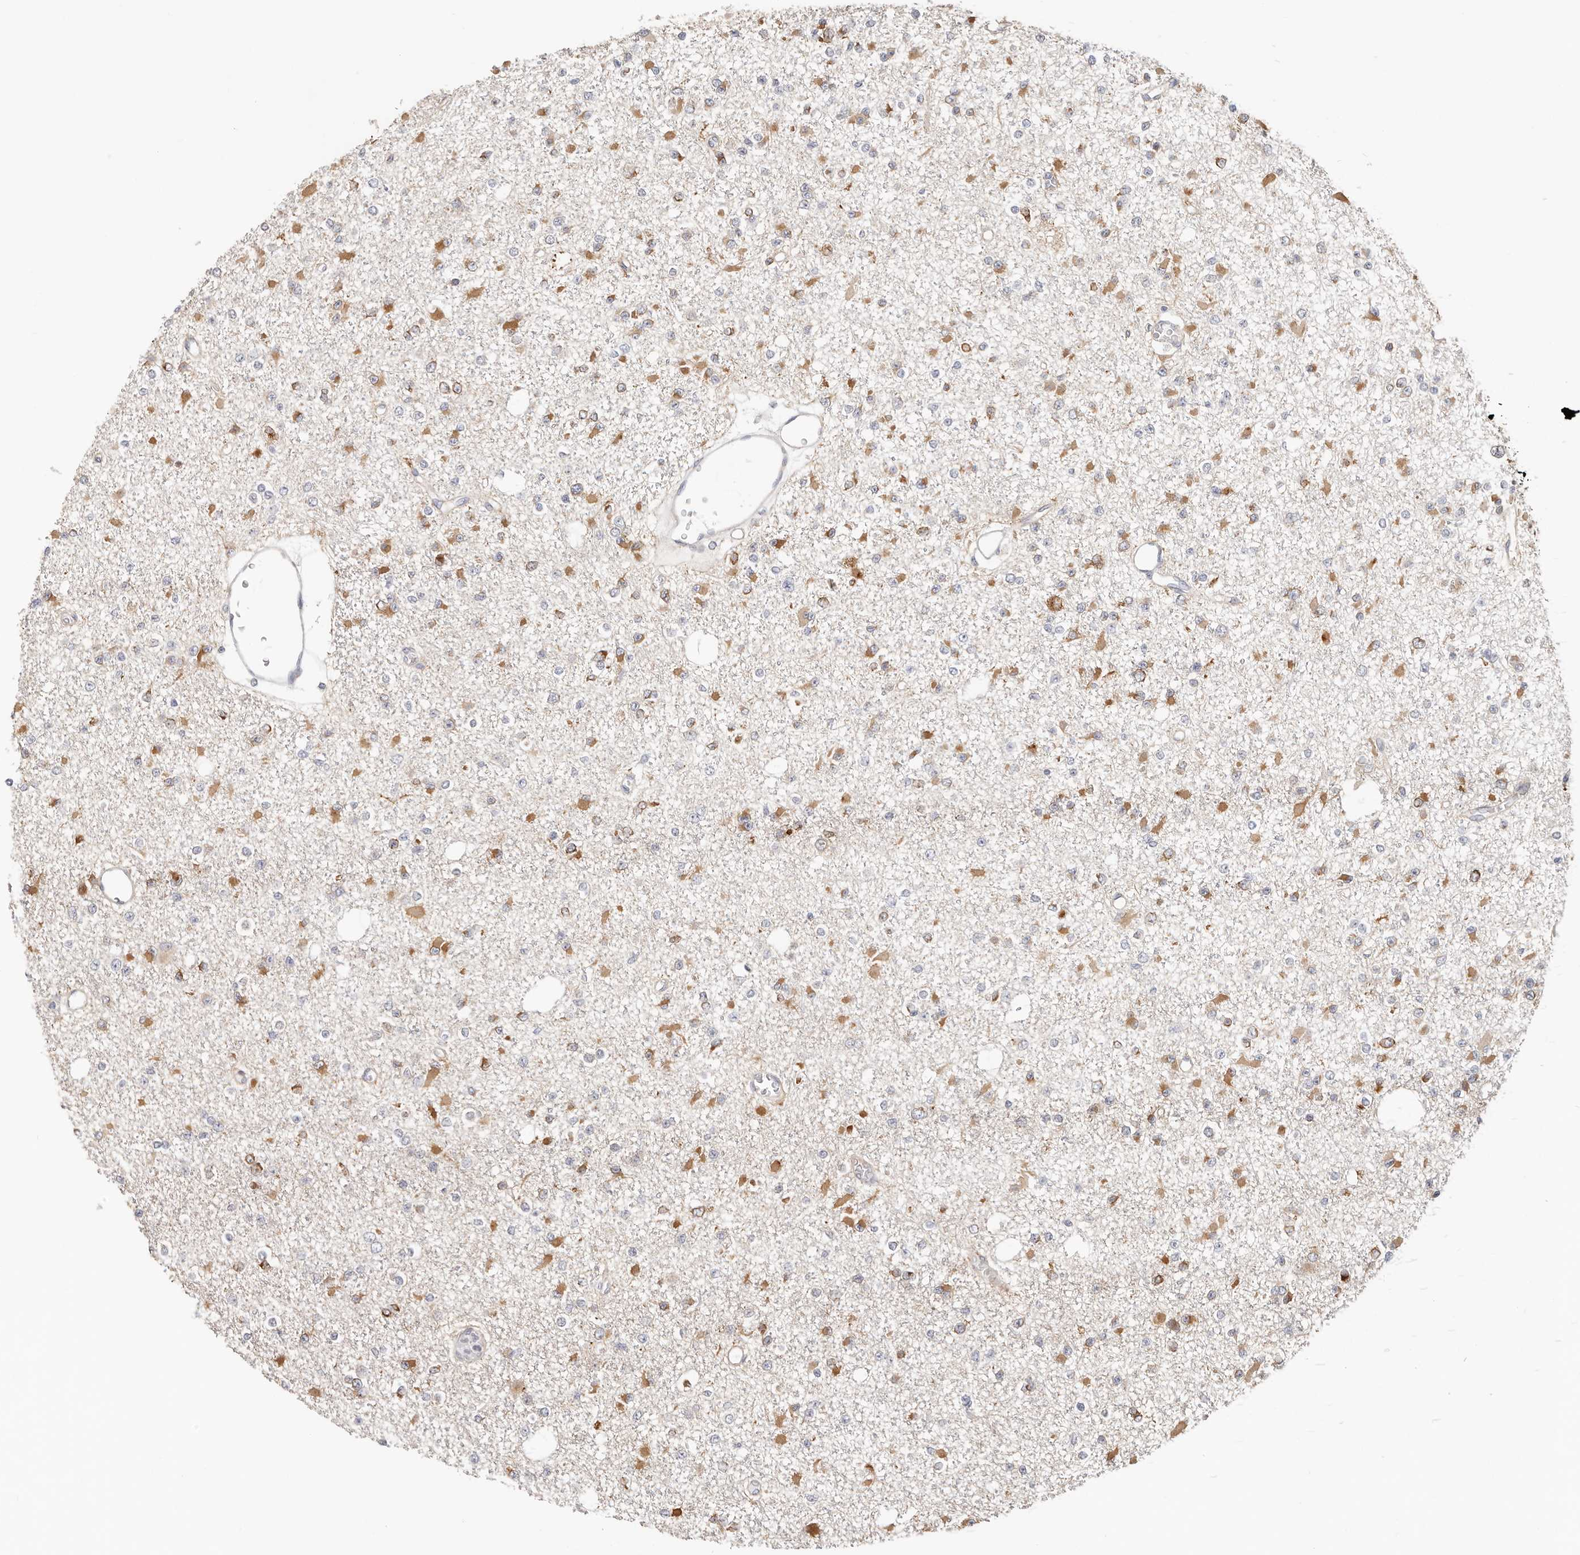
{"staining": {"intensity": "moderate", "quantity": ">75%", "location": "cytoplasmic/membranous"}, "tissue": "glioma", "cell_type": "Tumor cells", "image_type": "cancer", "snomed": [{"axis": "morphology", "description": "Glioma, malignant, Low grade"}, {"axis": "topography", "description": "Brain"}], "caption": "The photomicrograph demonstrates staining of glioma, revealing moderate cytoplasmic/membranous protein staining (brown color) within tumor cells. (Stains: DAB in brown, nuclei in blue, Microscopy: brightfield microscopy at high magnification).", "gene": "AFDN", "patient": {"sex": "female", "age": 22}}